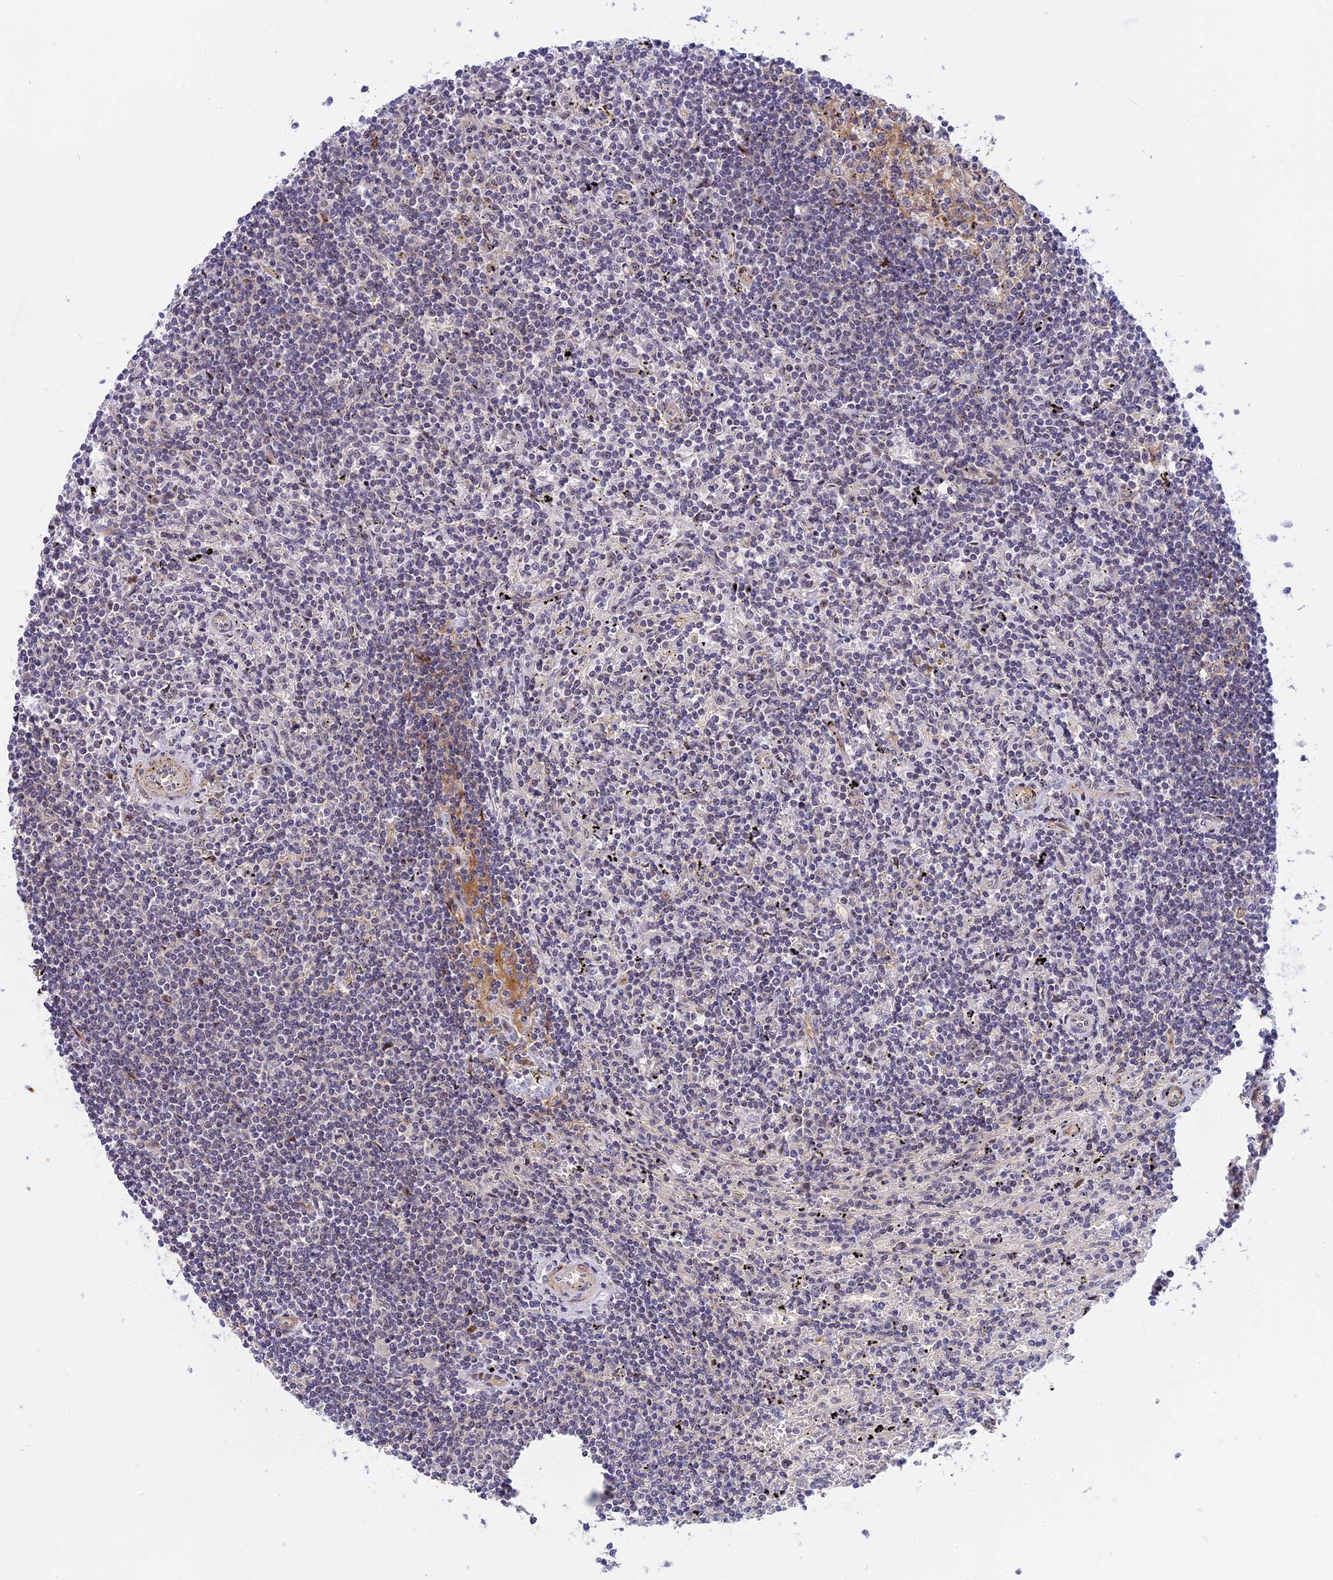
{"staining": {"intensity": "negative", "quantity": "none", "location": "none"}, "tissue": "lymphoma", "cell_type": "Tumor cells", "image_type": "cancer", "snomed": [{"axis": "morphology", "description": "Malignant lymphoma, non-Hodgkin's type, Low grade"}, {"axis": "topography", "description": "Spleen"}], "caption": "There is no significant expression in tumor cells of lymphoma.", "gene": "ANKRD34B", "patient": {"sex": "male", "age": 76}}